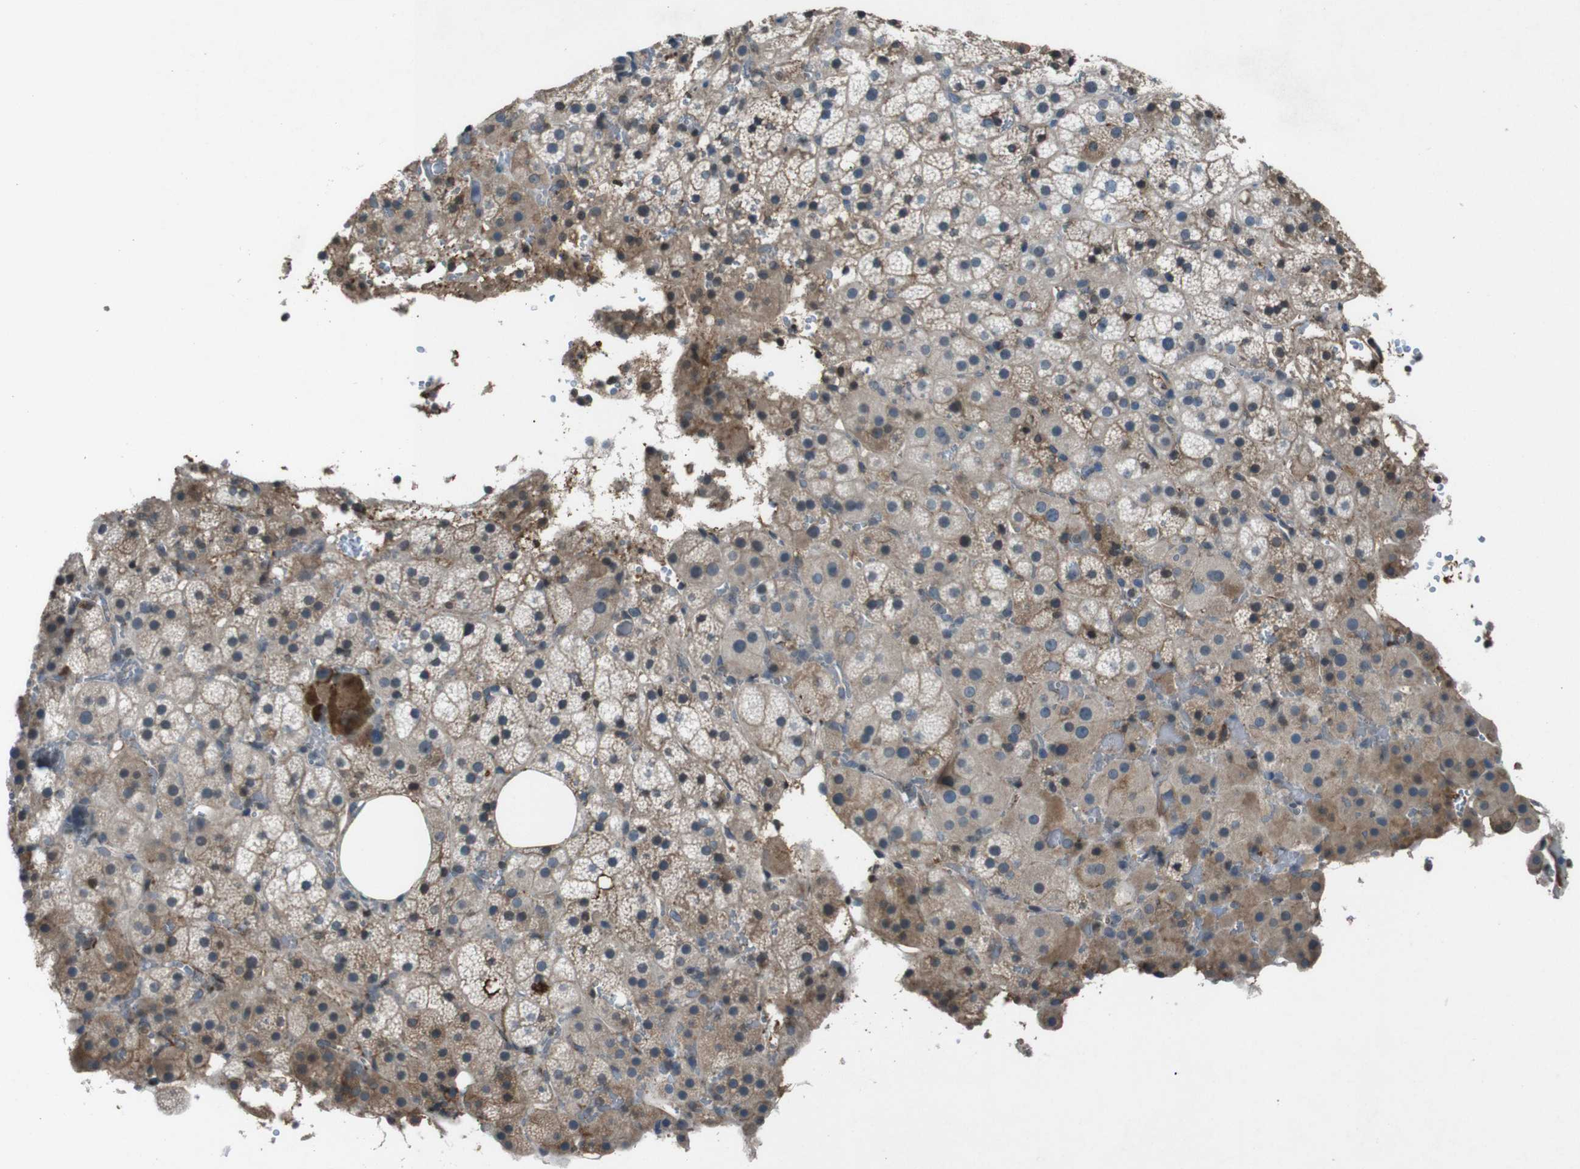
{"staining": {"intensity": "weak", "quantity": ">75%", "location": "cytoplasmic/membranous"}, "tissue": "adrenal gland", "cell_type": "Glandular cells", "image_type": "normal", "snomed": [{"axis": "morphology", "description": "Normal tissue, NOS"}, {"axis": "topography", "description": "Adrenal gland"}], "caption": "Glandular cells demonstrate low levels of weak cytoplasmic/membranous staining in about >75% of cells in benign human adrenal gland.", "gene": "UGT1A6", "patient": {"sex": "female", "age": 59}}